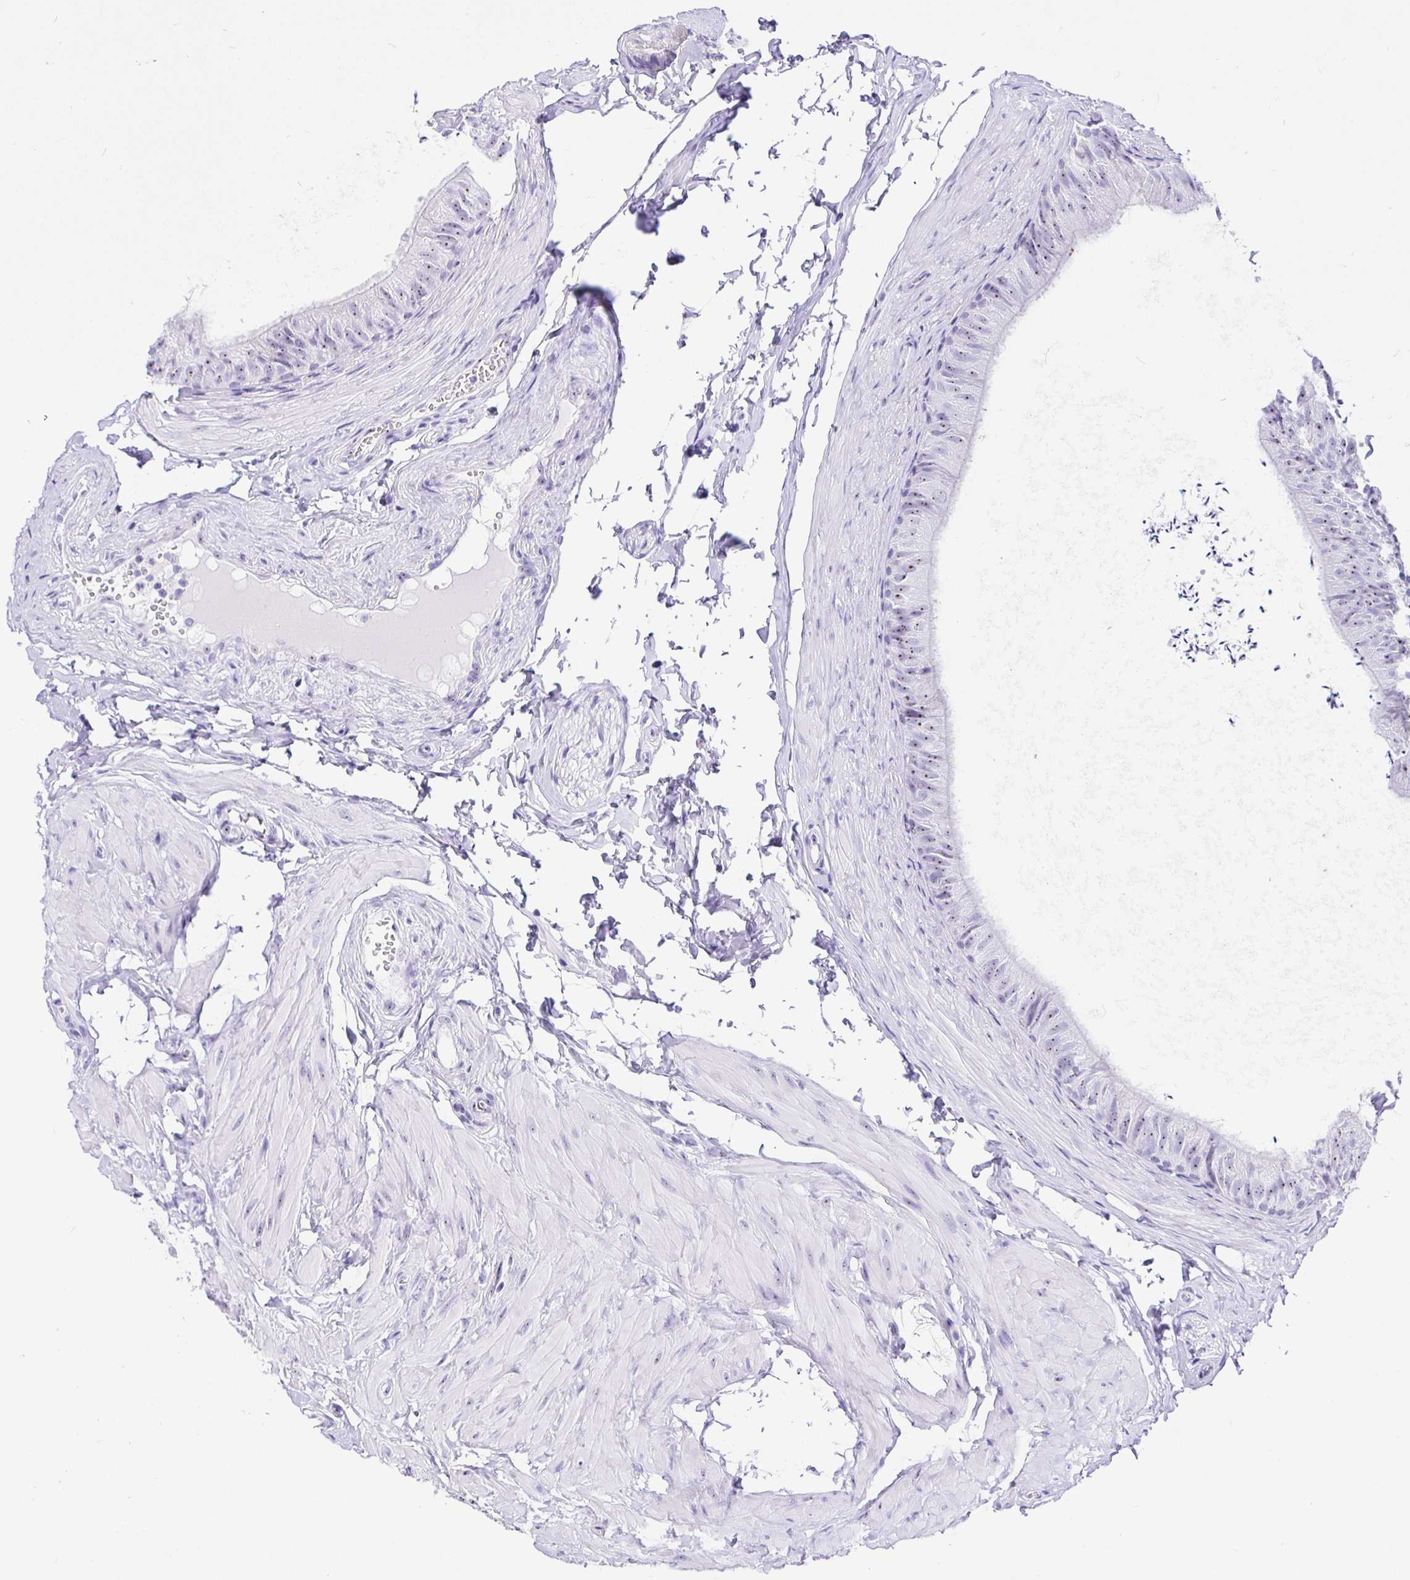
{"staining": {"intensity": "weak", "quantity": "25%-75%", "location": "nuclear"}, "tissue": "epididymis", "cell_type": "Glandular cells", "image_type": "normal", "snomed": [{"axis": "morphology", "description": "Normal tissue, NOS"}, {"axis": "topography", "description": "Epididymis, spermatic cord, NOS"}, {"axis": "topography", "description": "Epididymis"}, {"axis": "topography", "description": "Peripheral nerve tissue"}], "caption": "Immunohistochemical staining of benign epididymis displays low levels of weak nuclear positivity in approximately 25%-75% of glandular cells.", "gene": "PRAMEF18", "patient": {"sex": "male", "age": 29}}